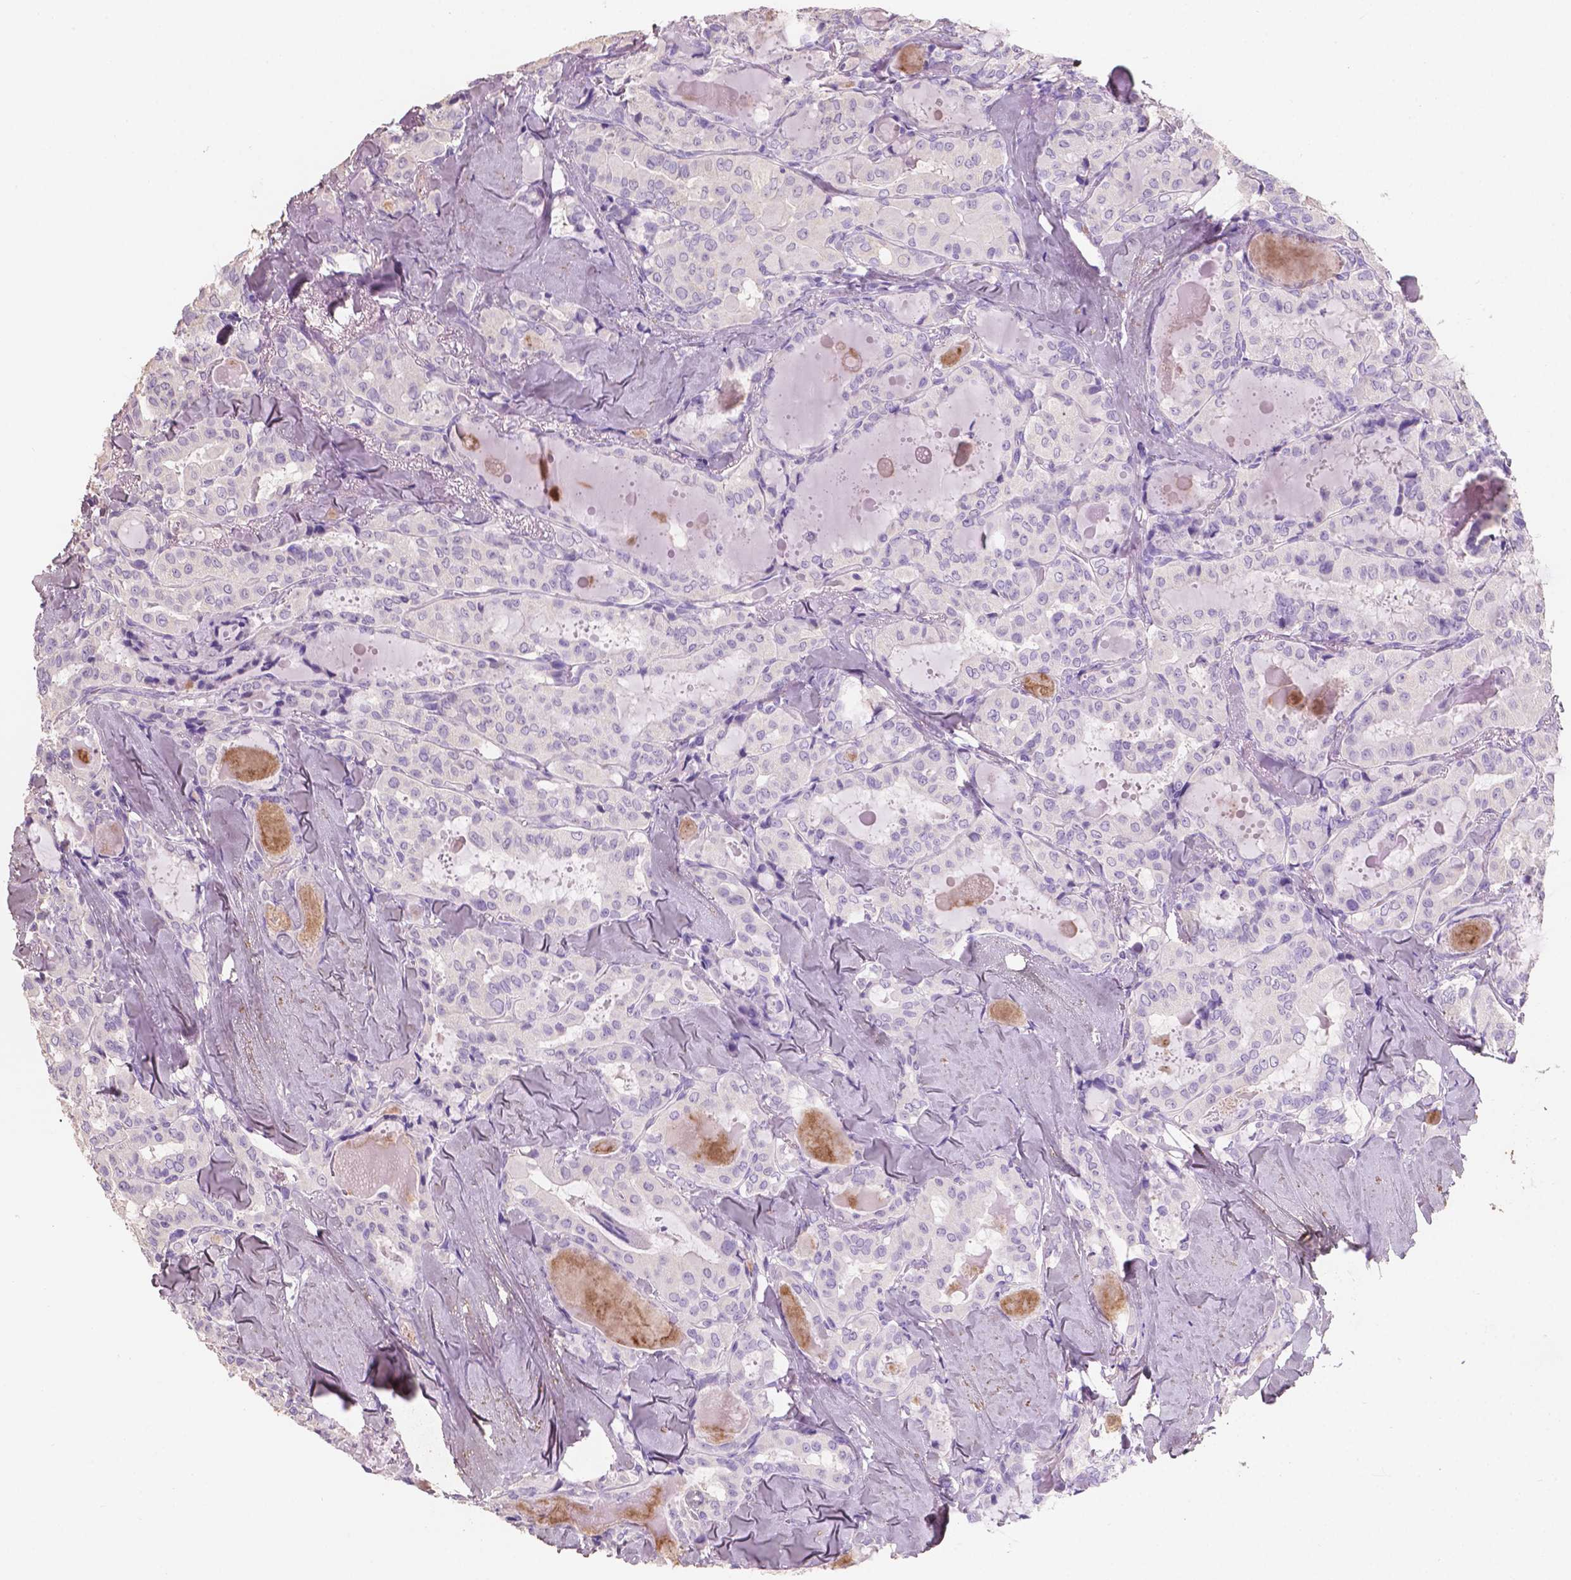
{"staining": {"intensity": "negative", "quantity": "none", "location": "none"}, "tissue": "thyroid cancer", "cell_type": "Tumor cells", "image_type": "cancer", "snomed": [{"axis": "morphology", "description": "Papillary adenocarcinoma, NOS"}, {"axis": "topography", "description": "Thyroid gland"}], "caption": "Tumor cells show no significant positivity in papillary adenocarcinoma (thyroid).", "gene": "SBSN", "patient": {"sex": "female", "age": 41}}